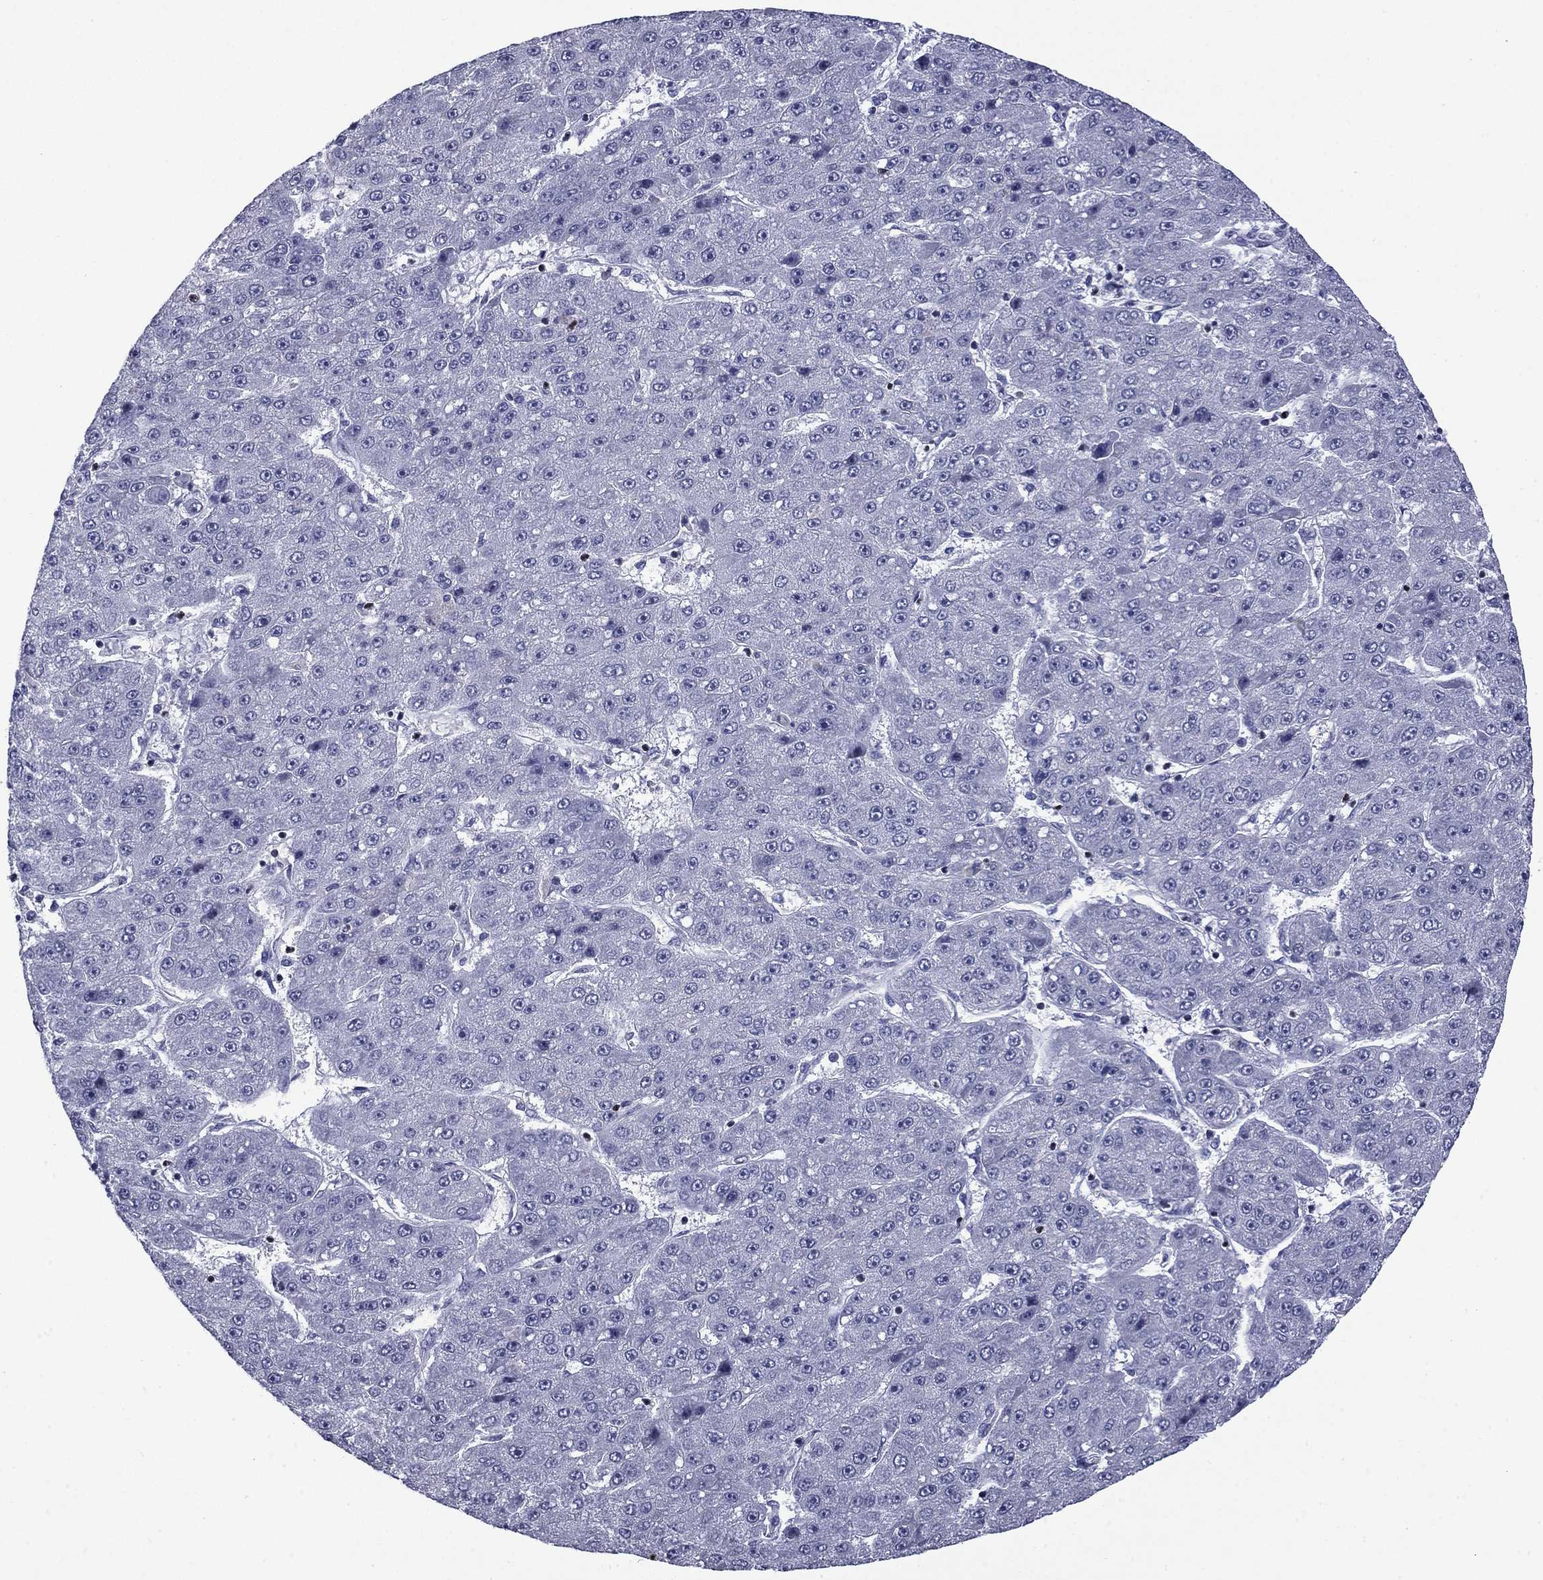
{"staining": {"intensity": "negative", "quantity": "none", "location": "none"}, "tissue": "liver cancer", "cell_type": "Tumor cells", "image_type": "cancer", "snomed": [{"axis": "morphology", "description": "Carcinoma, Hepatocellular, NOS"}, {"axis": "topography", "description": "Liver"}], "caption": "This is an immunohistochemistry (IHC) histopathology image of human hepatocellular carcinoma (liver). There is no expression in tumor cells.", "gene": "IKZF3", "patient": {"sex": "male", "age": 67}}